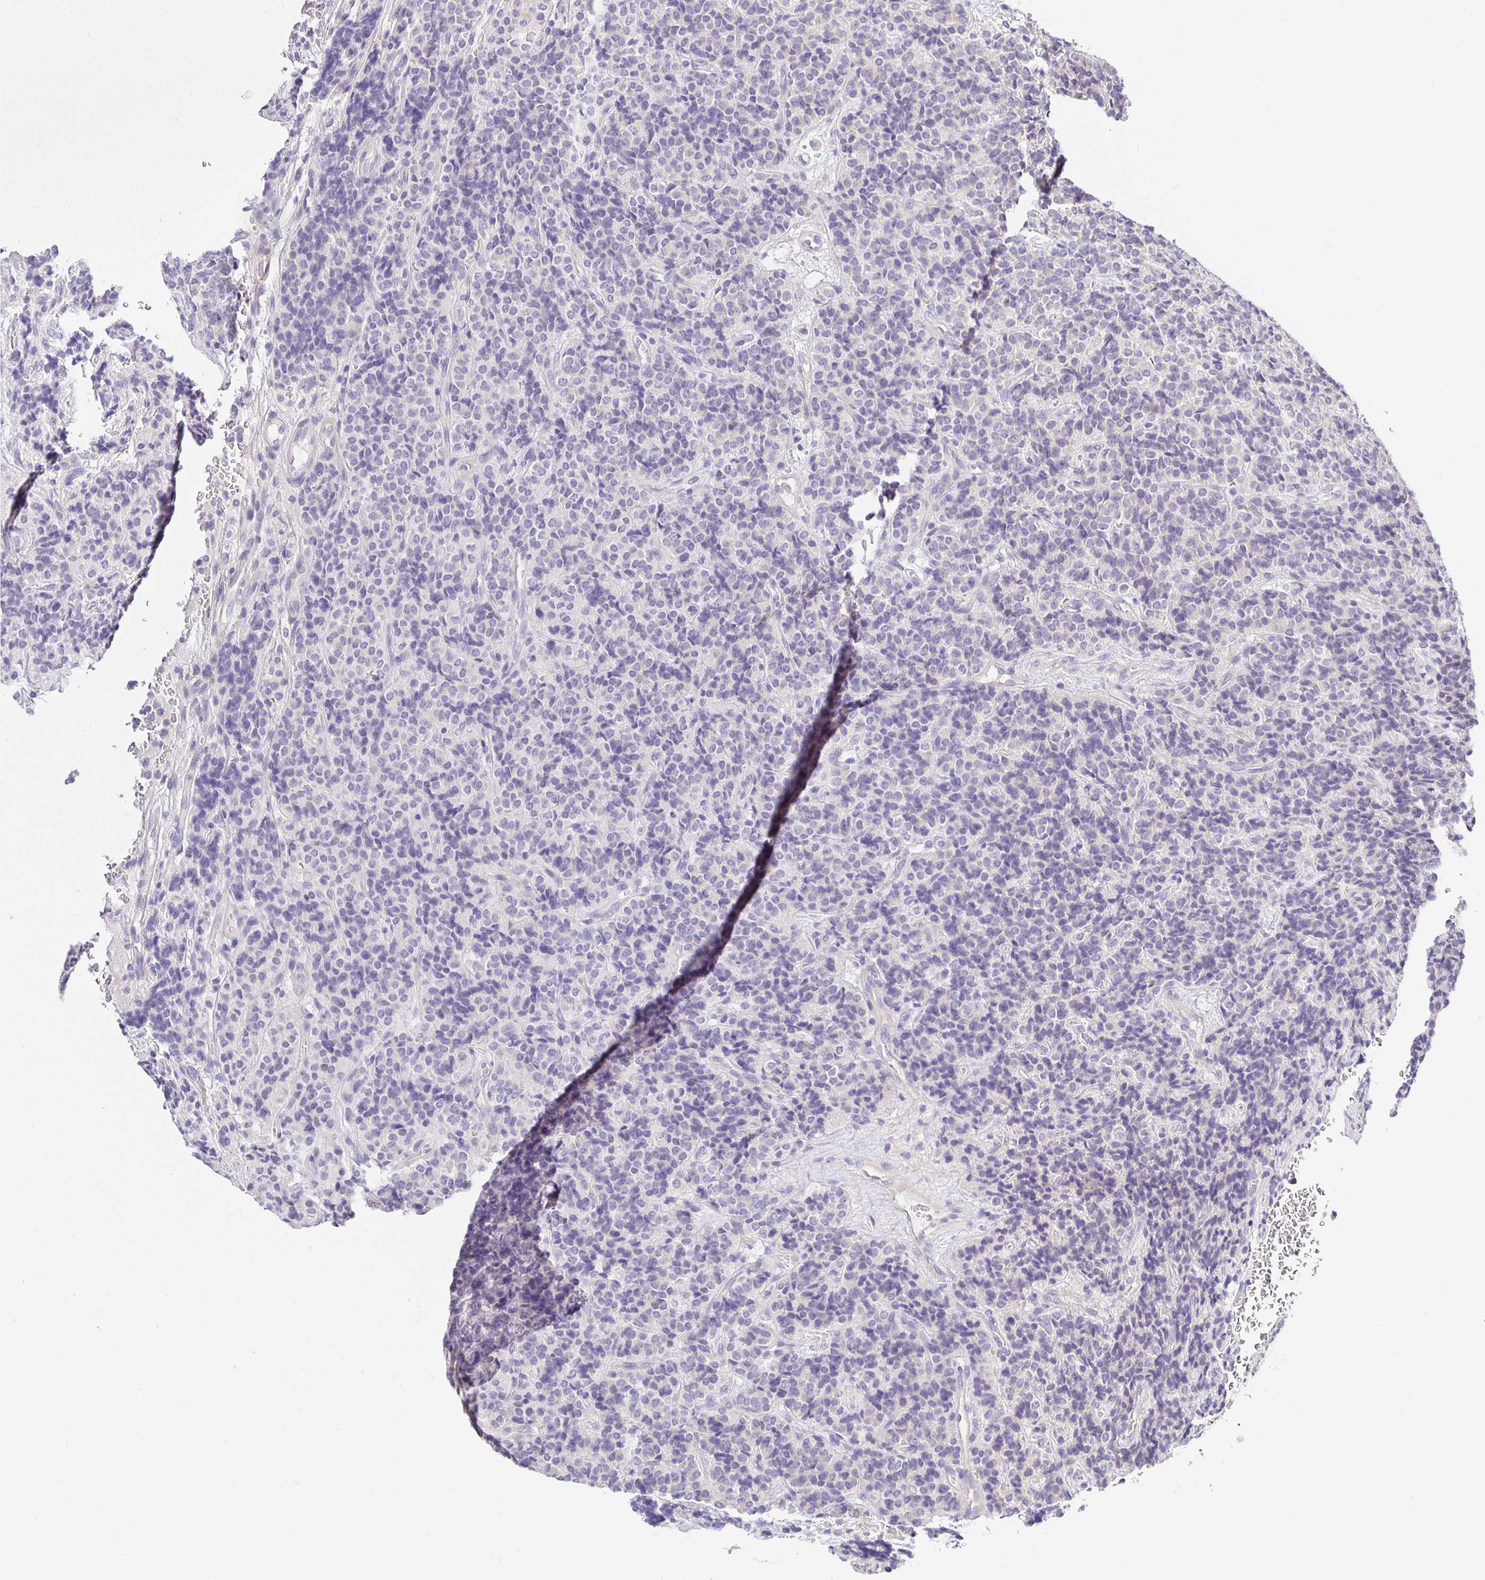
{"staining": {"intensity": "negative", "quantity": "none", "location": "none"}, "tissue": "carcinoid", "cell_type": "Tumor cells", "image_type": "cancer", "snomed": [{"axis": "morphology", "description": "Carcinoid, malignant, NOS"}, {"axis": "topography", "description": "Pancreas"}], "caption": "IHC histopathology image of human malignant carcinoid stained for a protein (brown), which displays no expression in tumor cells. (DAB IHC visualized using brightfield microscopy, high magnification).", "gene": "OPALIN", "patient": {"sex": "male", "age": 36}}